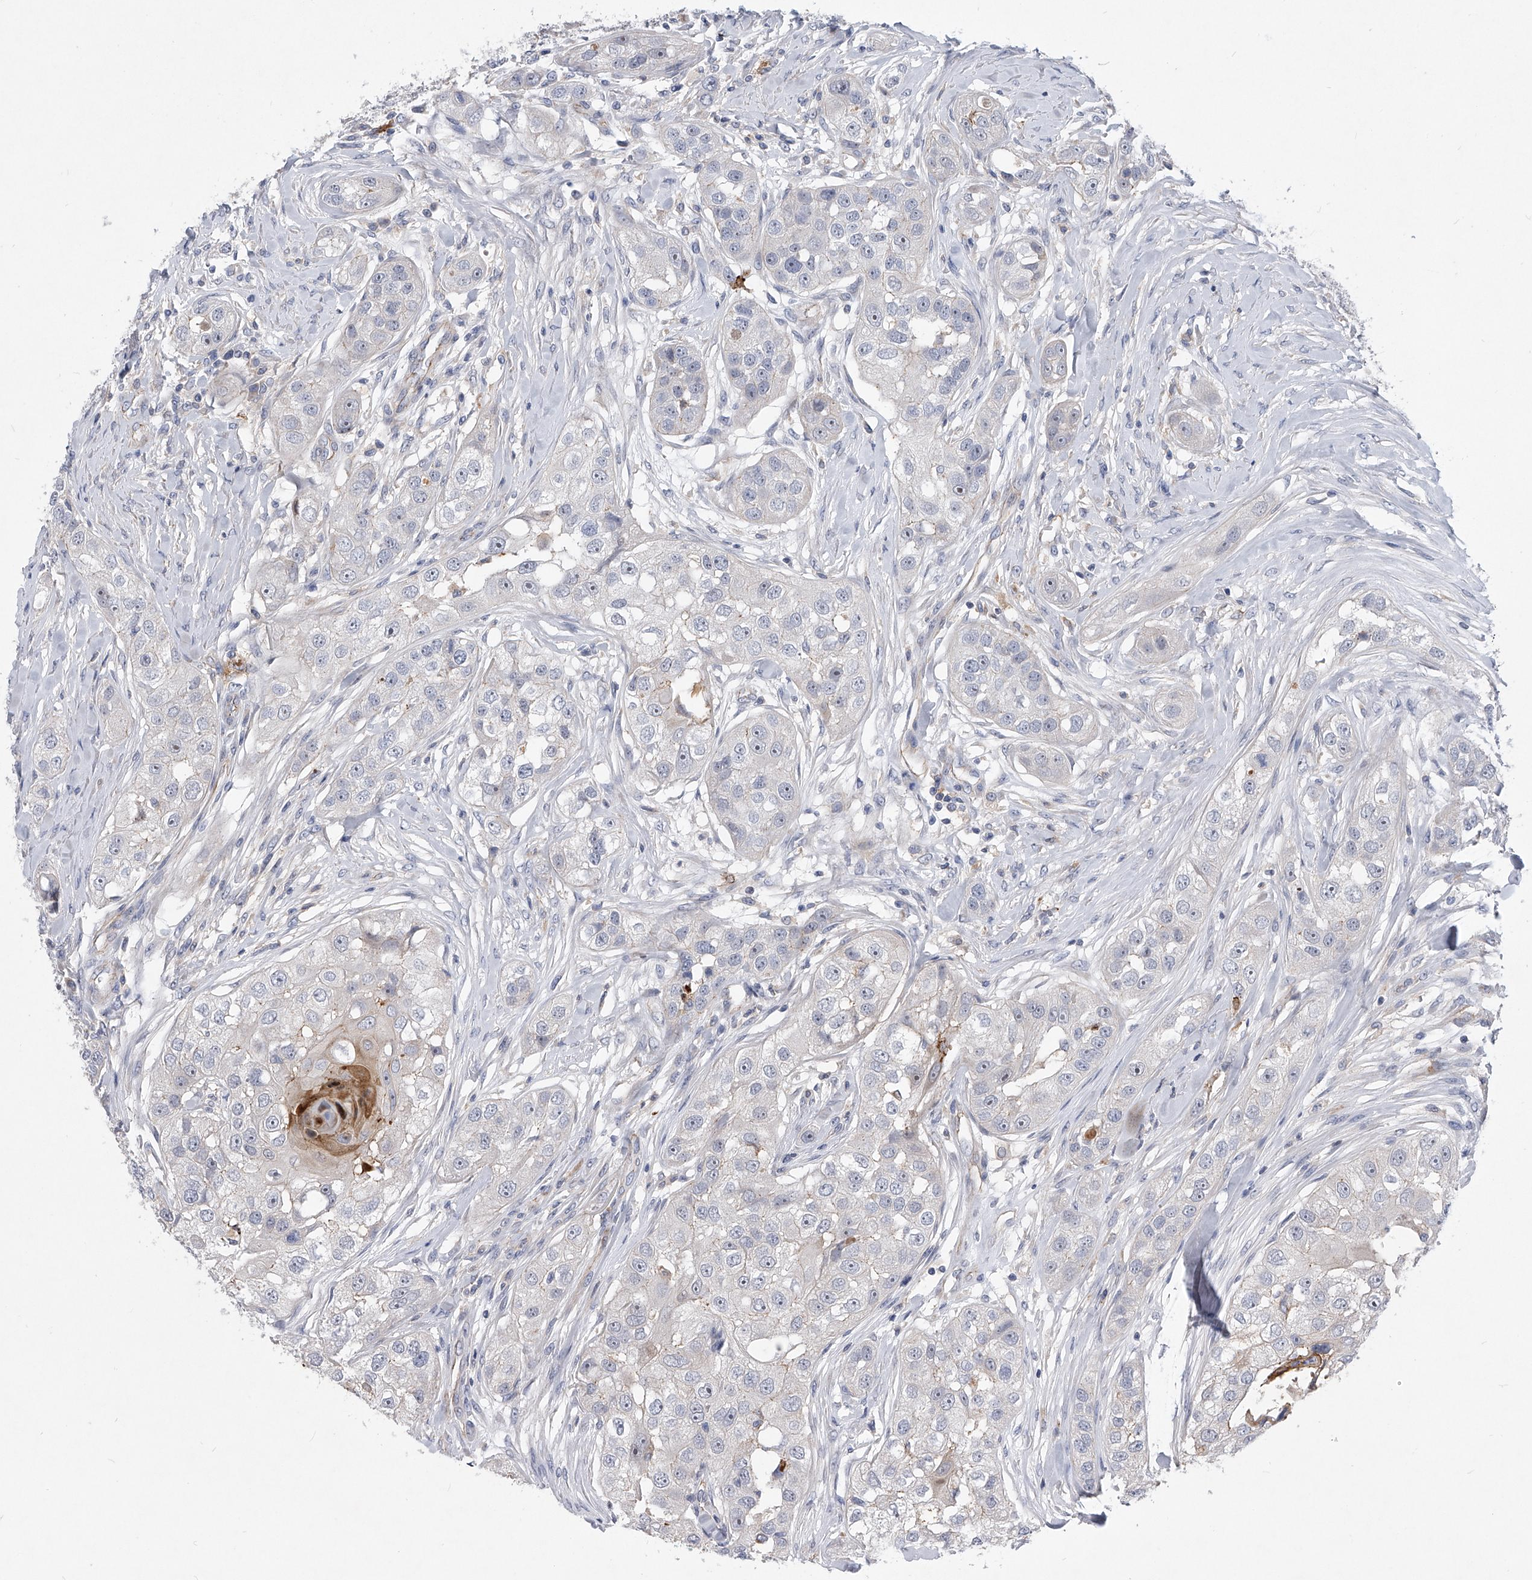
{"staining": {"intensity": "moderate", "quantity": "<25%", "location": "cytoplasmic/membranous,nuclear"}, "tissue": "head and neck cancer", "cell_type": "Tumor cells", "image_type": "cancer", "snomed": [{"axis": "morphology", "description": "Normal tissue, NOS"}, {"axis": "morphology", "description": "Squamous cell carcinoma, NOS"}, {"axis": "topography", "description": "Skeletal muscle"}, {"axis": "topography", "description": "Head-Neck"}], "caption": "Protein expression analysis of human squamous cell carcinoma (head and neck) reveals moderate cytoplasmic/membranous and nuclear positivity in approximately <25% of tumor cells. (DAB (3,3'-diaminobenzidine) = brown stain, brightfield microscopy at high magnification).", "gene": "MINDY4", "patient": {"sex": "male", "age": 51}}